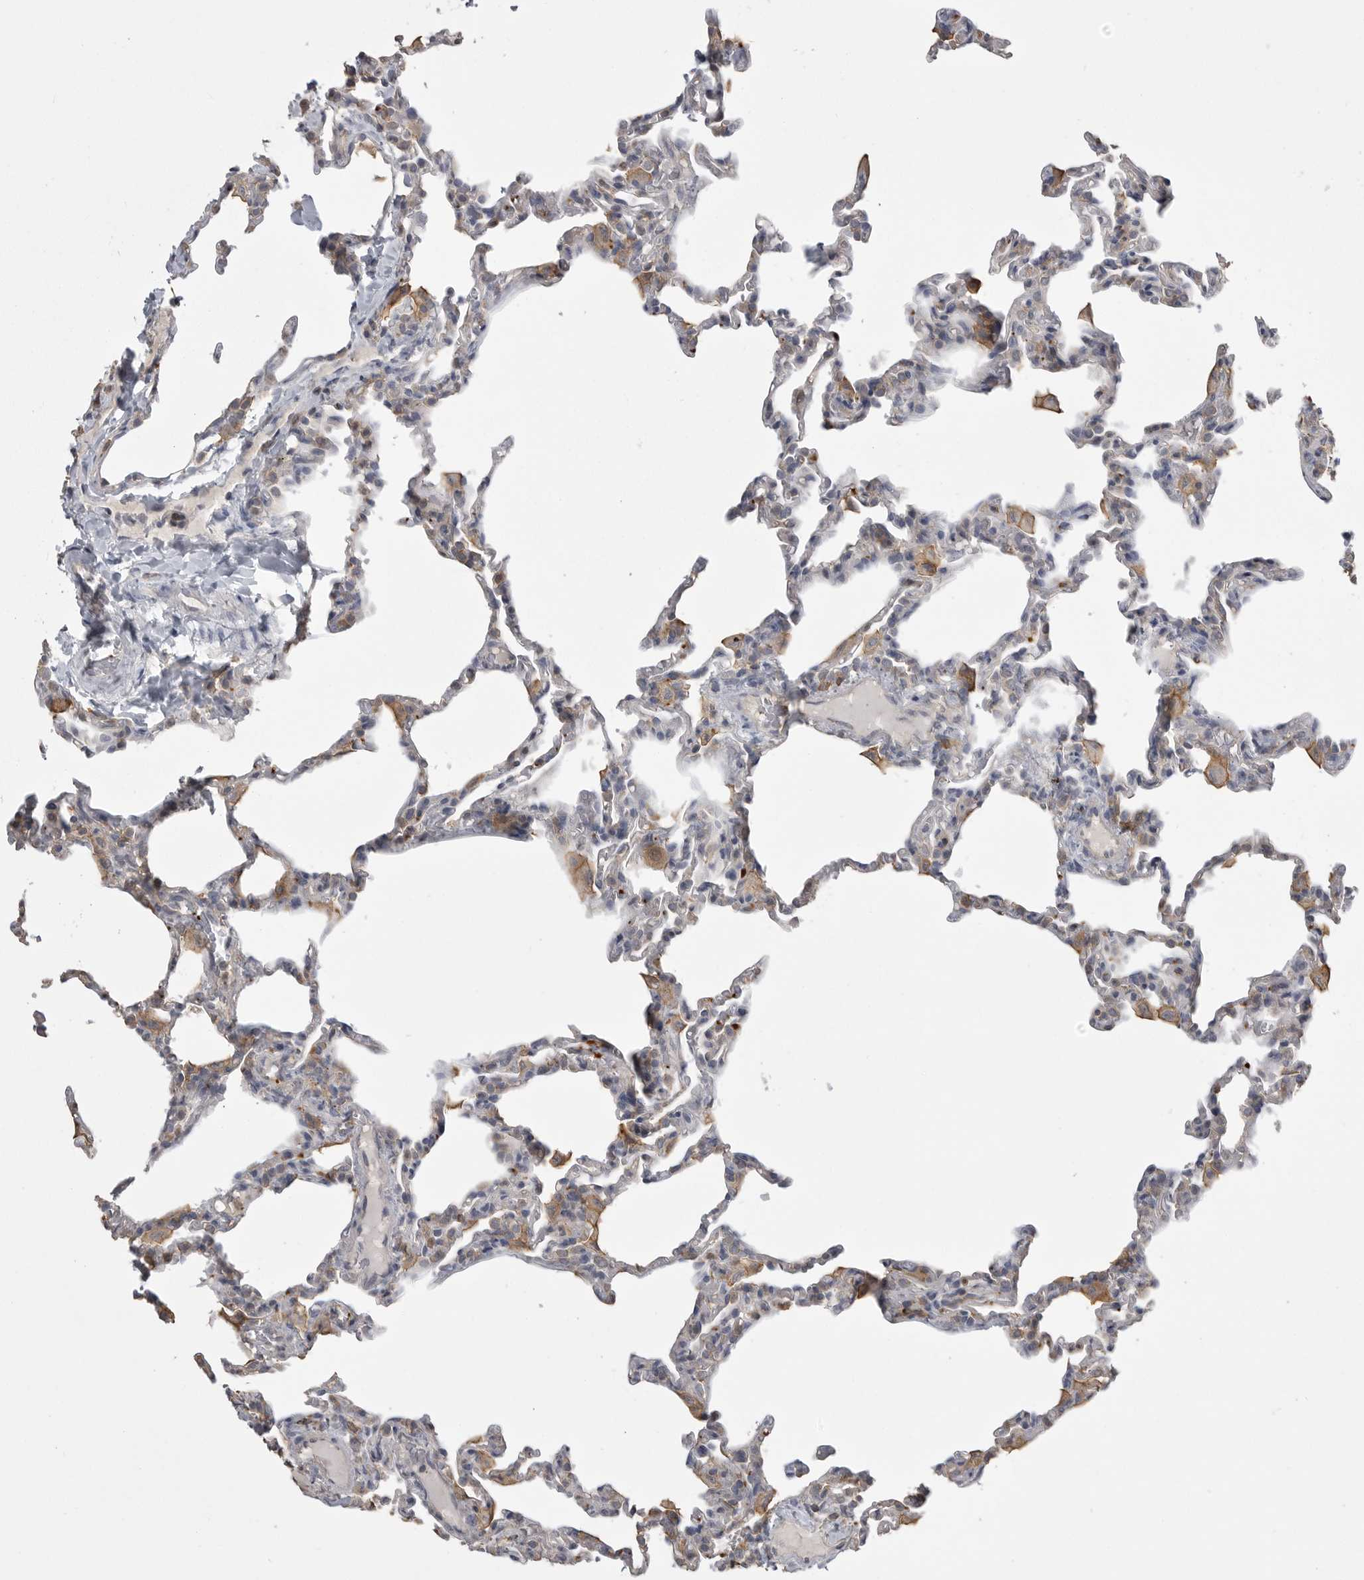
{"staining": {"intensity": "negative", "quantity": "none", "location": "none"}, "tissue": "lung", "cell_type": "Alveolar cells", "image_type": "normal", "snomed": [{"axis": "morphology", "description": "Normal tissue, NOS"}, {"axis": "topography", "description": "Lung"}], "caption": "Immunohistochemical staining of unremarkable human lung exhibits no significant expression in alveolar cells.", "gene": "CMTM6", "patient": {"sex": "male", "age": 20}}